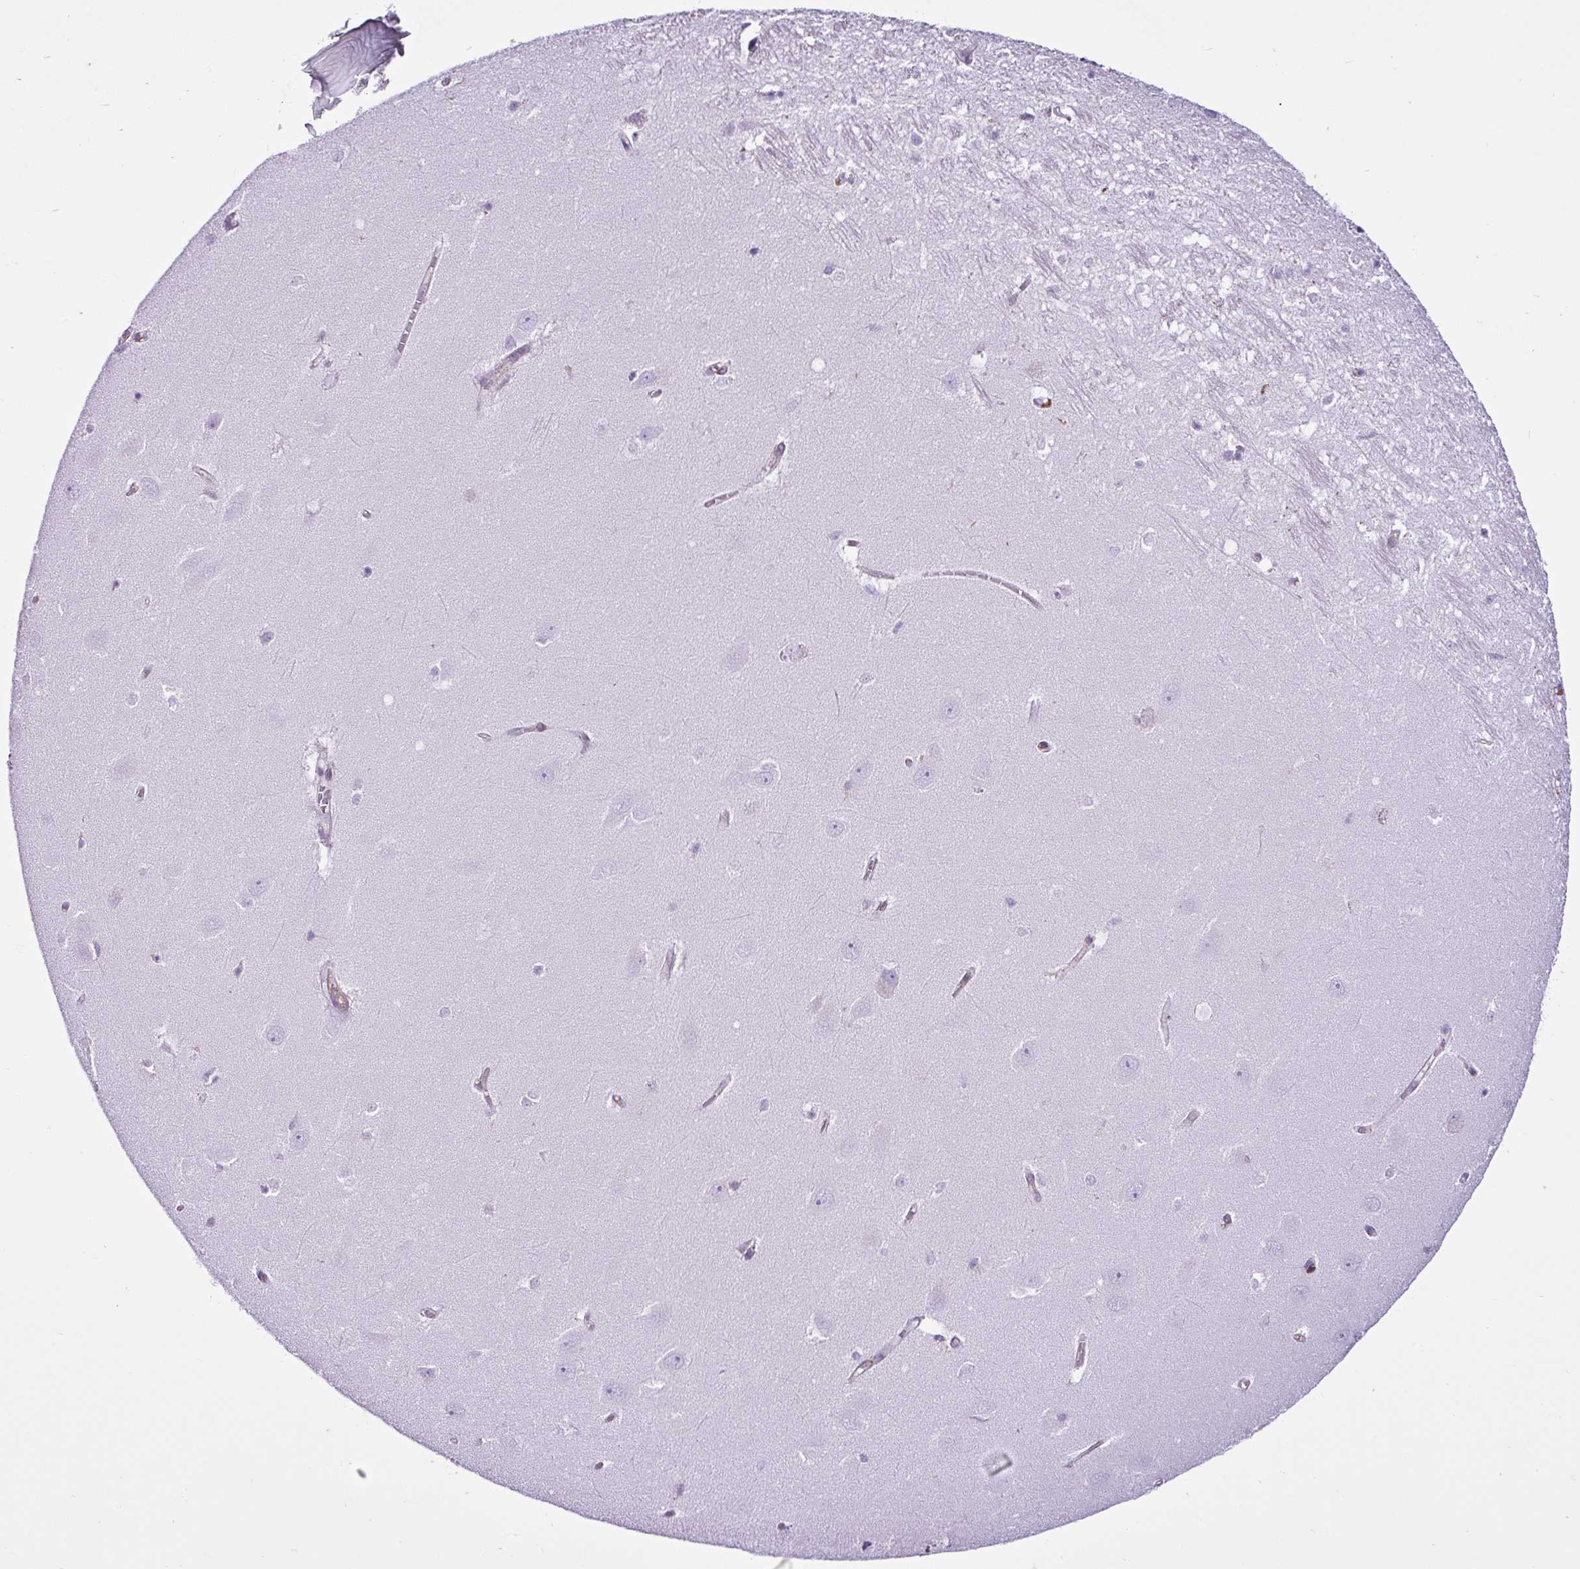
{"staining": {"intensity": "negative", "quantity": "none", "location": "none"}, "tissue": "hippocampus", "cell_type": "Glial cells", "image_type": "normal", "snomed": [{"axis": "morphology", "description": "Normal tissue, NOS"}, {"axis": "topography", "description": "Hippocampus"}], "caption": "Immunohistochemistry (IHC) photomicrograph of unremarkable hippocampus: hippocampus stained with DAB shows no significant protein positivity in glial cells. The staining was performed using DAB (3,3'-diaminobenzidine) to visualize the protein expression in brown, while the nuclei were stained in blue with hematoxylin (Magnification: 20x).", "gene": "EME2", "patient": {"sex": "female", "age": 64}}